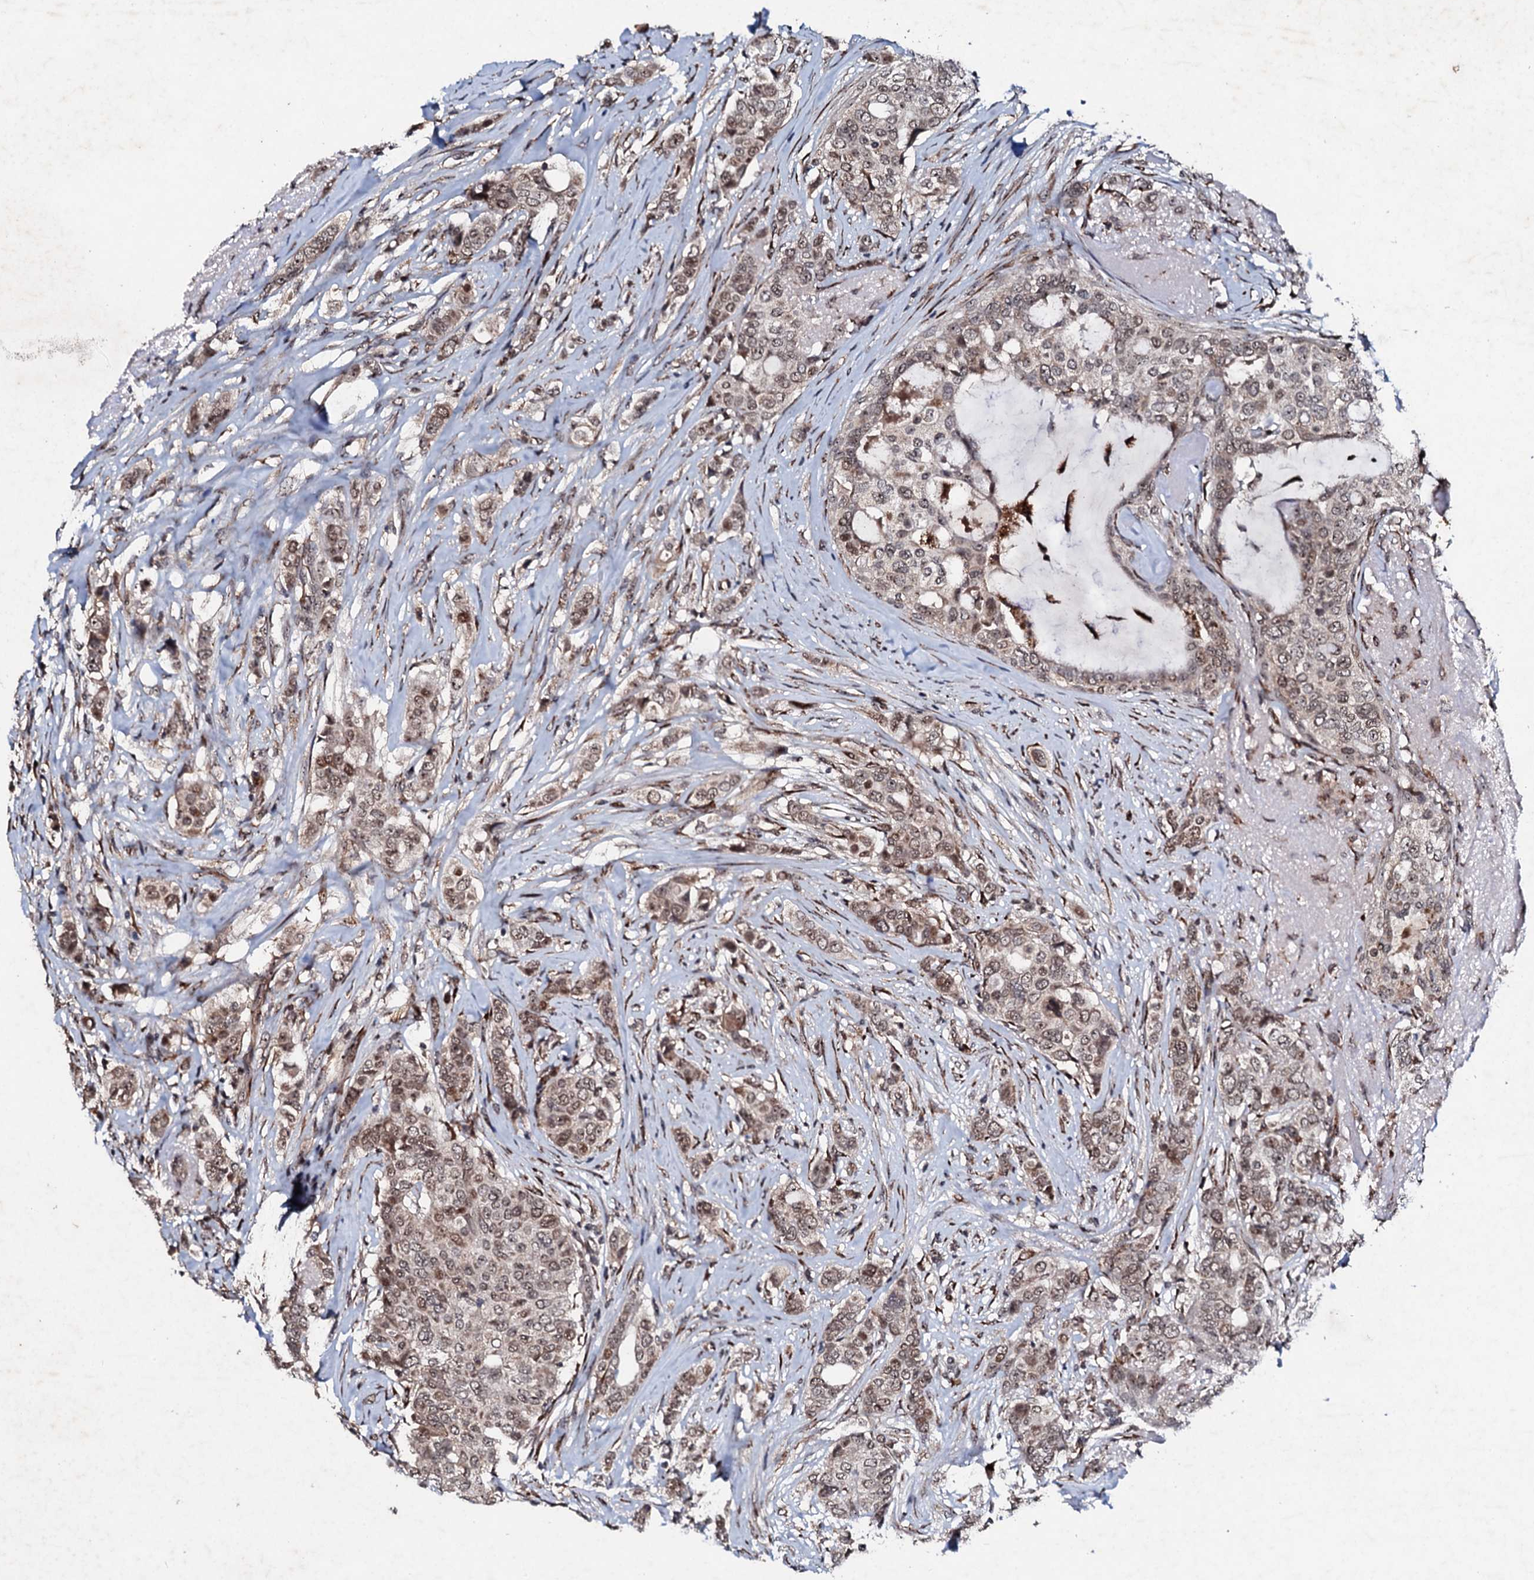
{"staining": {"intensity": "weak", "quantity": "25%-75%", "location": "nuclear"}, "tissue": "breast cancer", "cell_type": "Tumor cells", "image_type": "cancer", "snomed": [{"axis": "morphology", "description": "Lobular carcinoma"}, {"axis": "topography", "description": "Breast"}], "caption": "Weak nuclear positivity for a protein is identified in about 25%-75% of tumor cells of breast cancer using IHC.", "gene": "FAM111A", "patient": {"sex": "female", "age": 51}}